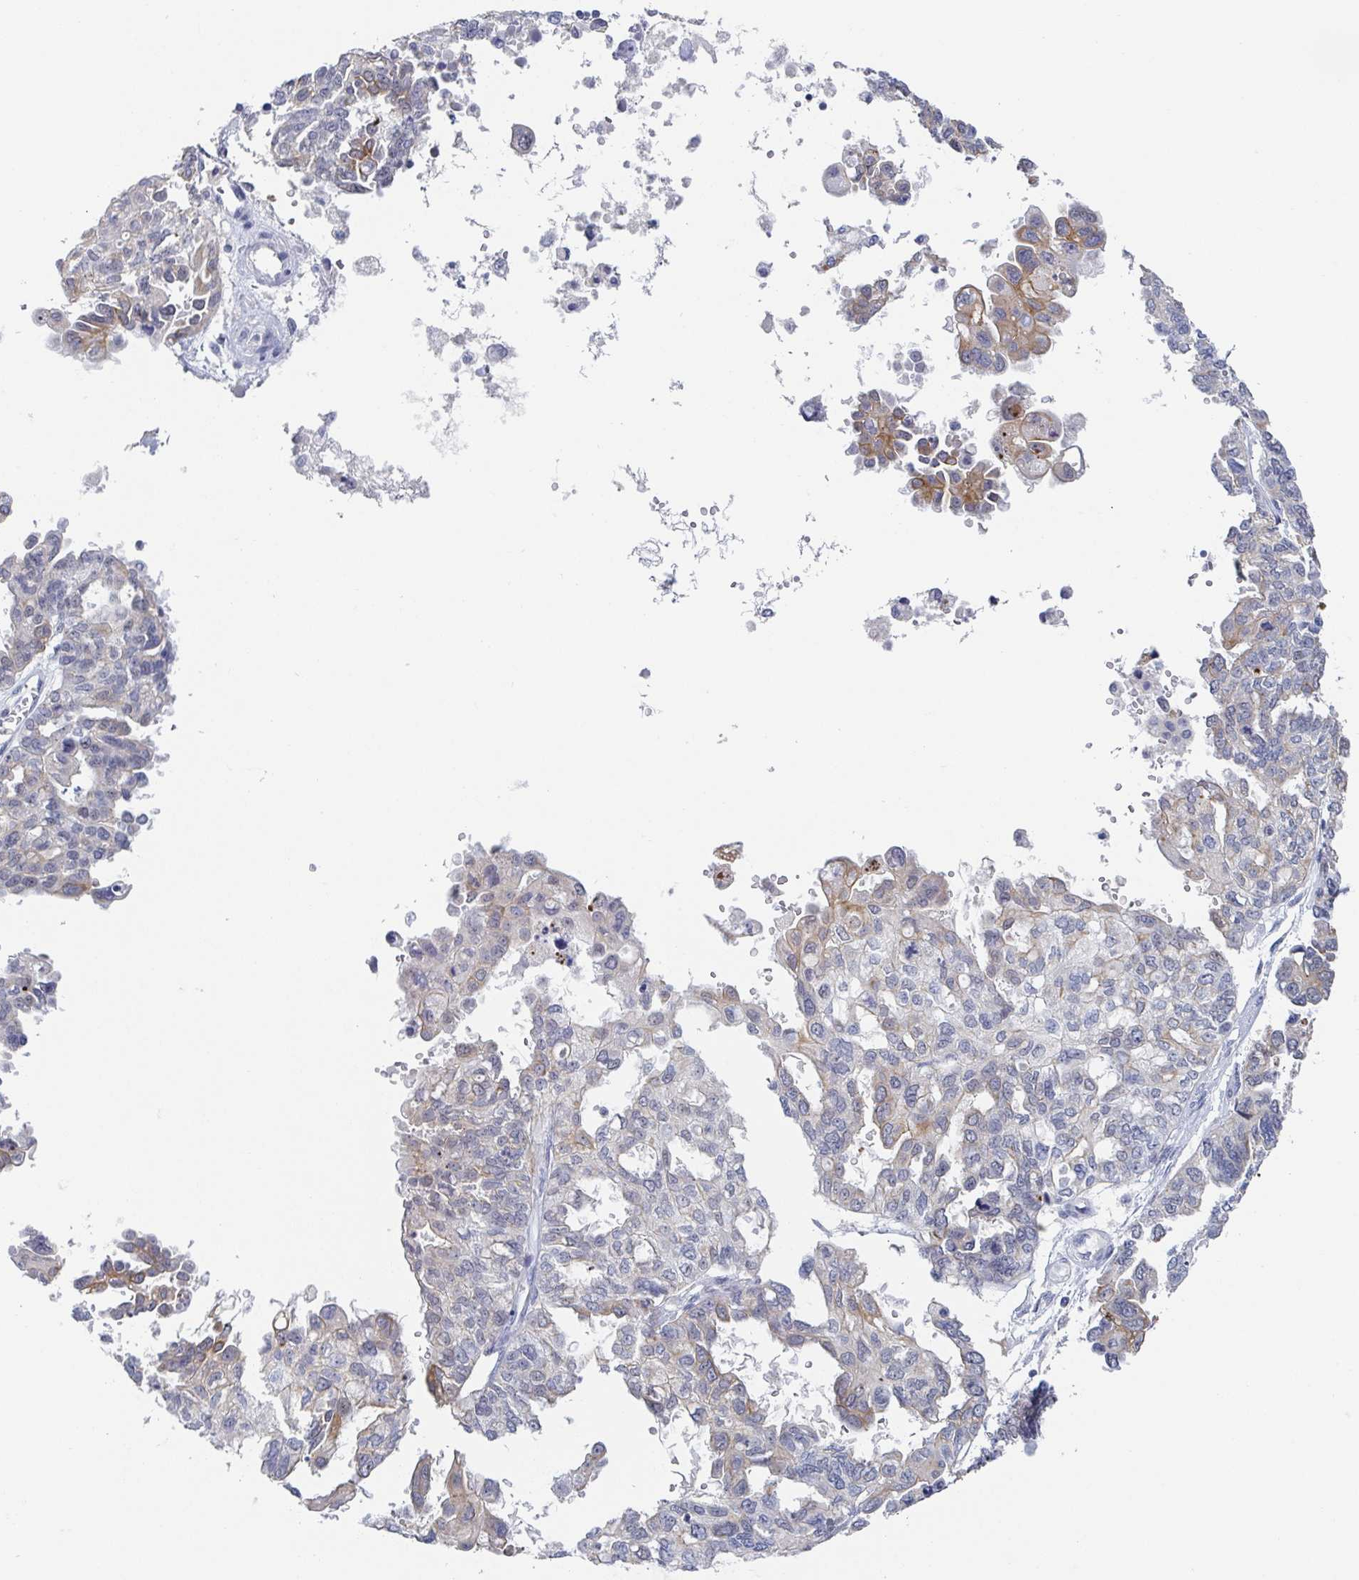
{"staining": {"intensity": "moderate", "quantity": "<25%", "location": "cytoplasmic/membranous"}, "tissue": "ovarian cancer", "cell_type": "Tumor cells", "image_type": "cancer", "snomed": [{"axis": "morphology", "description": "Cystadenocarcinoma, serous, NOS"}, {"axis": "topography", "description": "Ovary"}], "caption": "Protein staining reveals moderate cytoplasmic/membranous expression in about <25% of tumor cells in ovarian cancer.", "gene": "RHOV", "patient": {"sex": "female", "age": 53}}